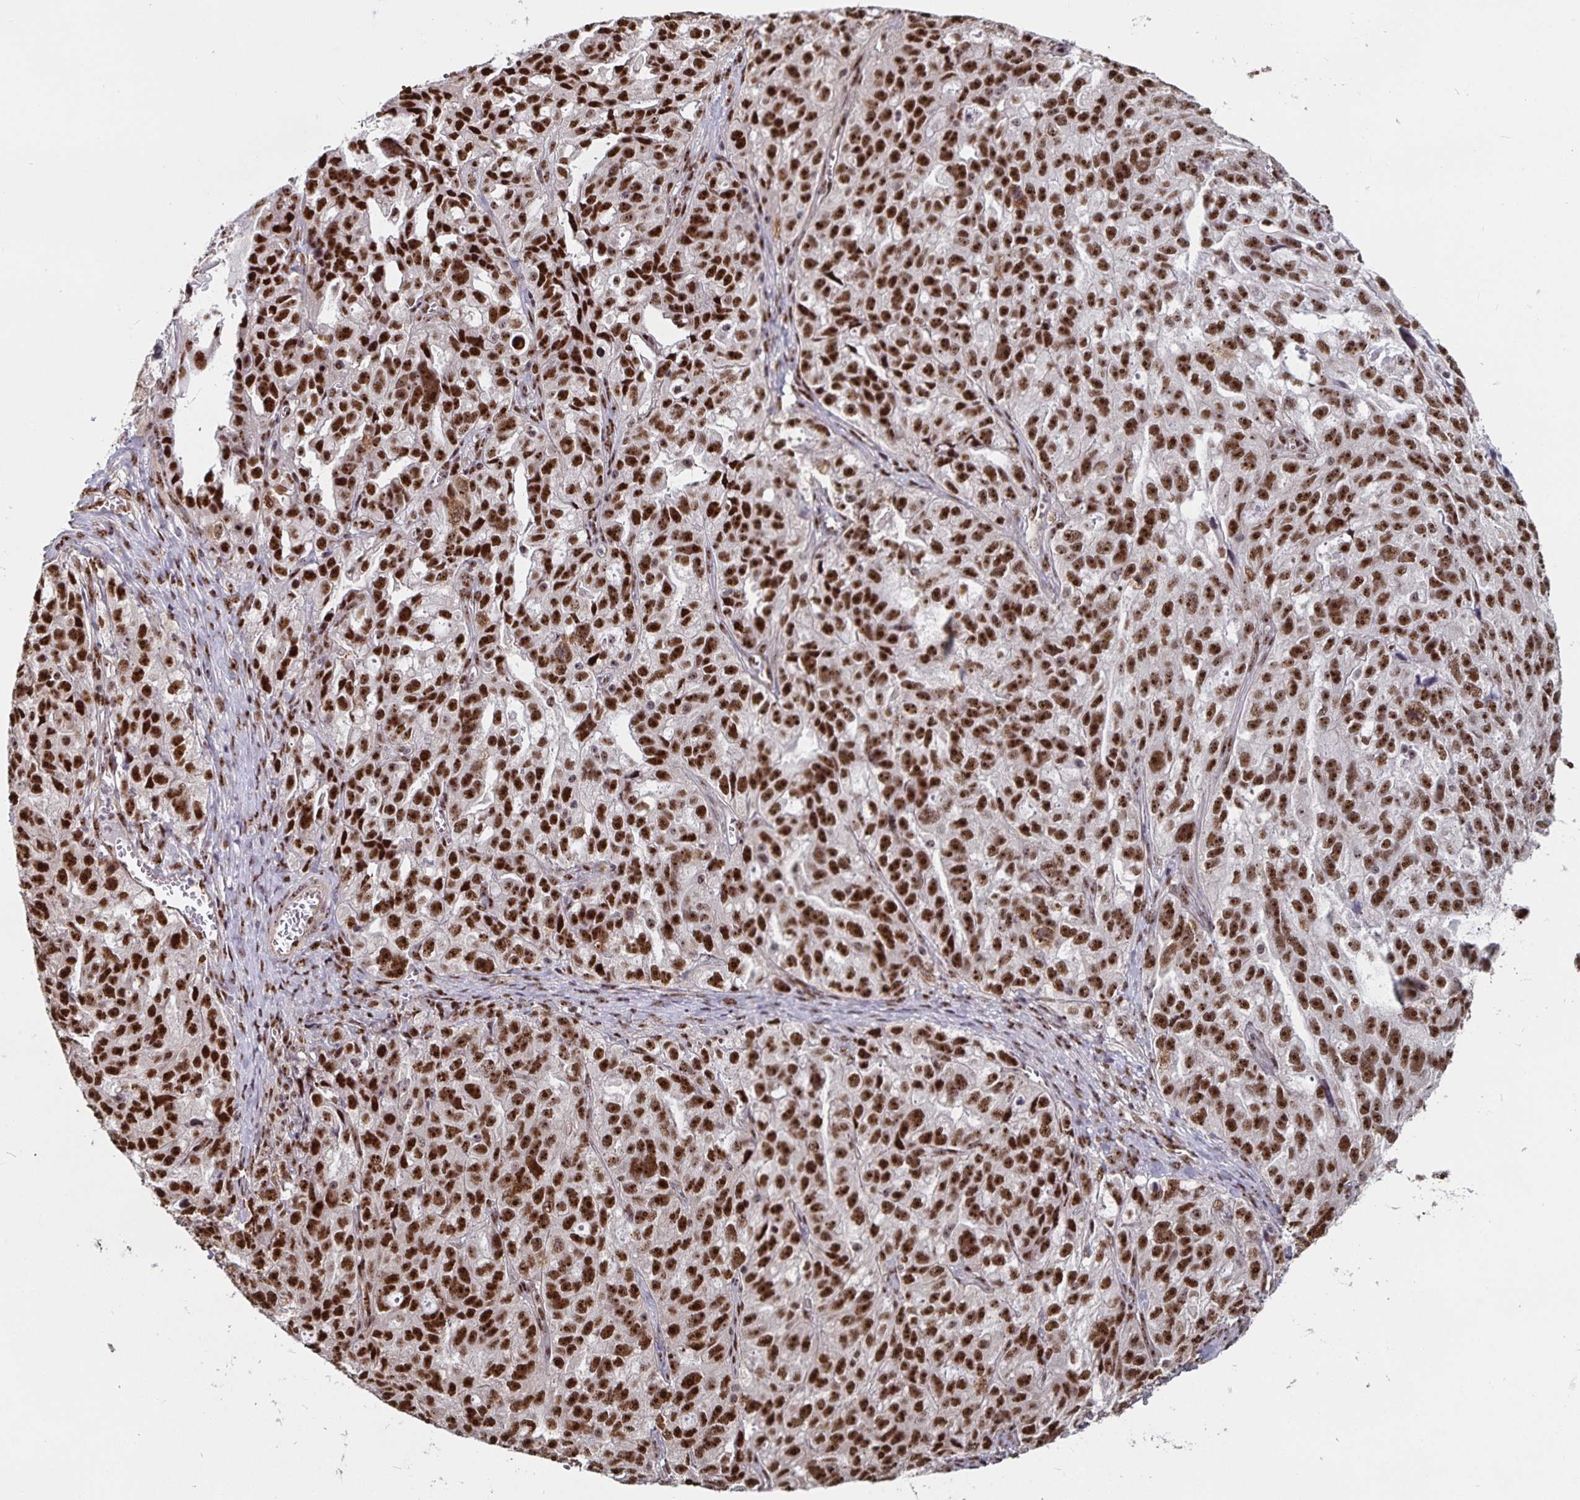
{"staining": {"intensity": "strong", "quantity": ">75%", "location": "nuclear"}, "tissue": "ovarian cancer", "cell_type": "Tumor cells", "image_type": "cancer", "snomed": [{"axis": "morphology", "description": "Cystadenocarcinoma, serous, NOS"}, {"axis": "topography", "description": "Ovary"}], "caption": "Human ovarian cancer (serous cystadenocarcinoma) stained with a protein marker shows strong staining in tumor cells.", "gene": "LAS1L", "patient": {"sex": "female", "age": 51}}